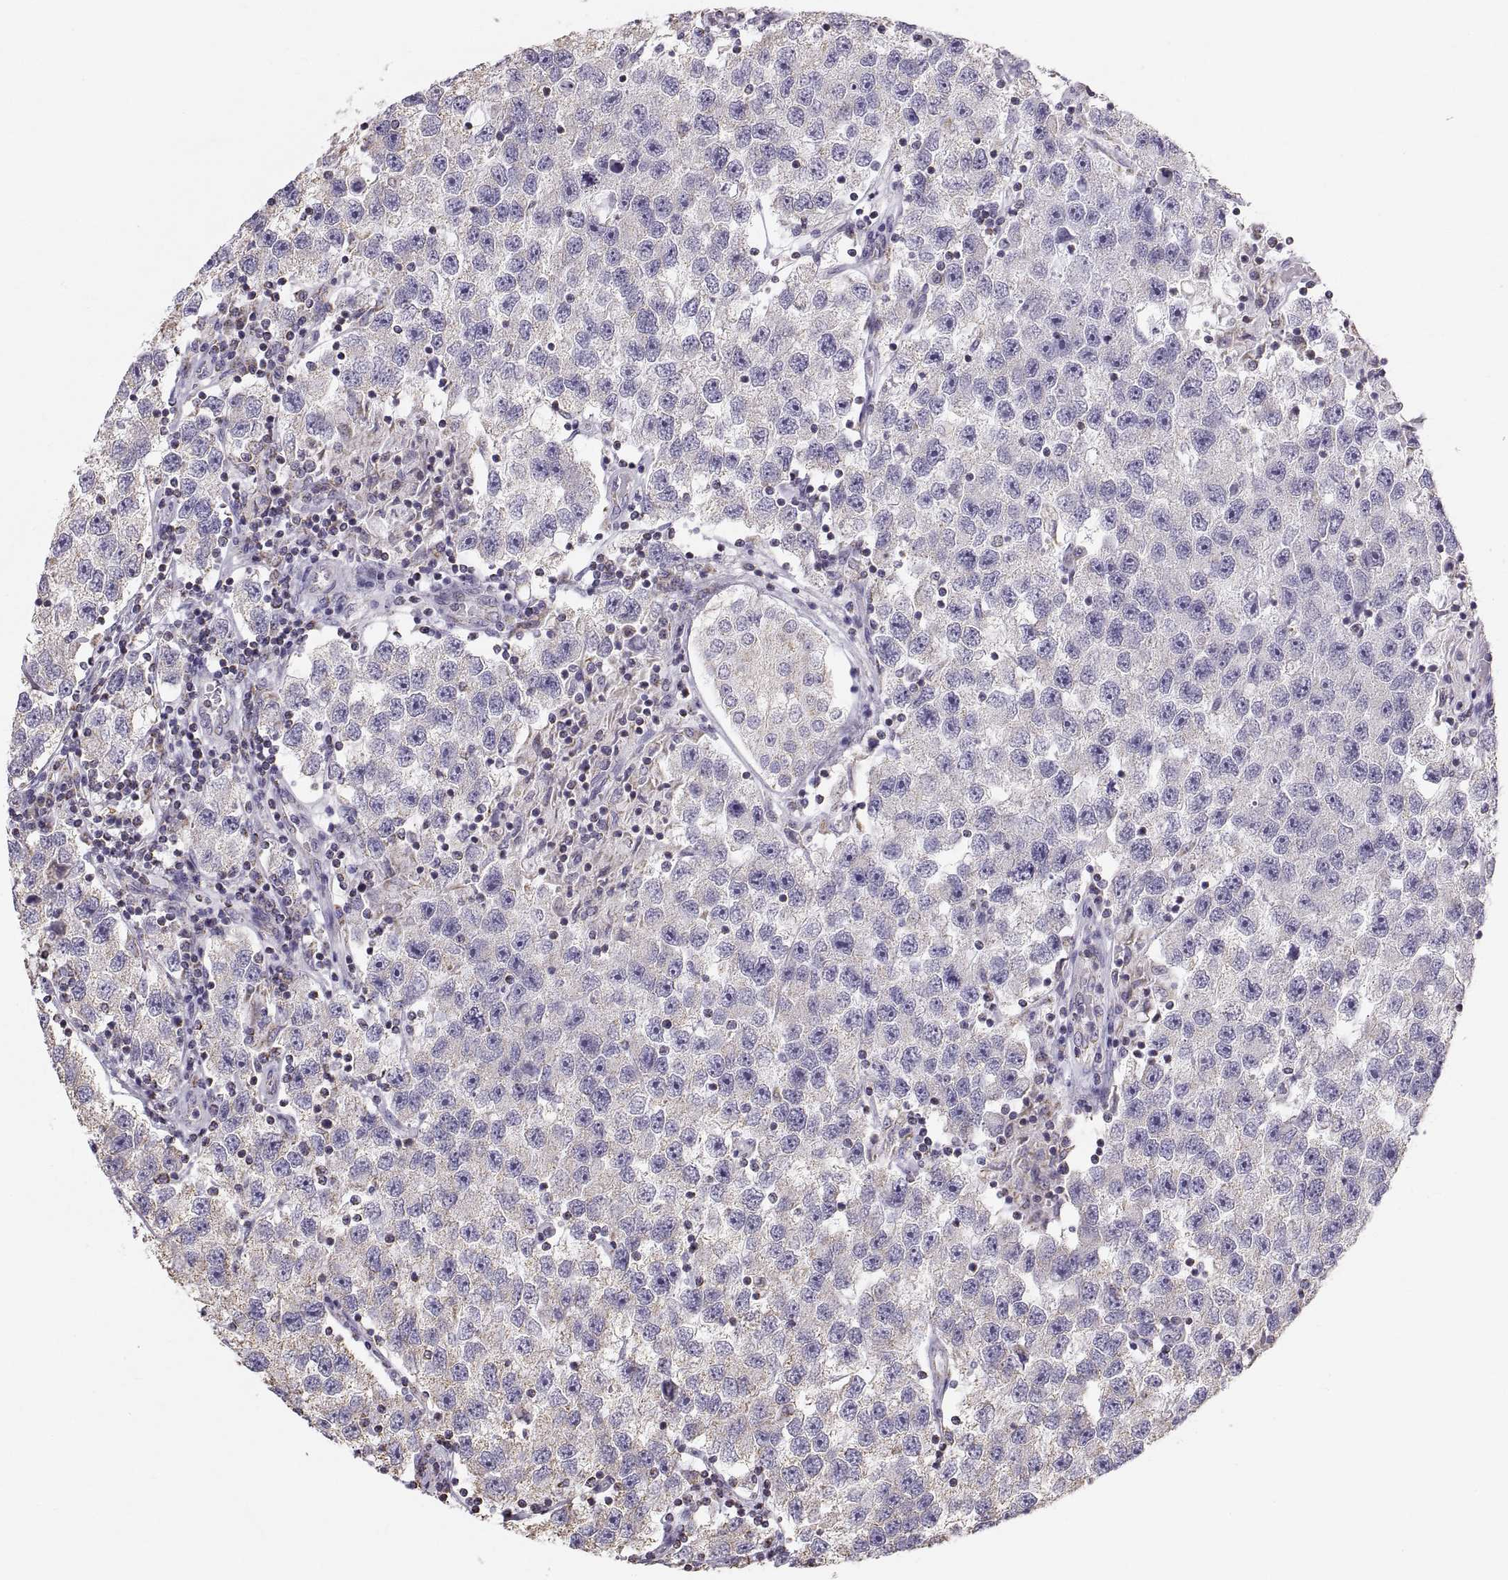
{"staining": {"intensity": "weak", "quantity": "<25%", "location": "cytoplasmic/membranous"}, "tissue": "testis cancer", "cell_type": "Tumor cells", "image_type": "cancer", "snomed": [{"axis": "morphology", "description": "Seminoma, NOS"}, {"axis": "topography", "description": "Testis"}], "caption": "An image of testis seminoma stained for a protein shows no brown staining in tumor cells.", "gene": "STMND1", "patient": {"sex": "male", "age": 26}}